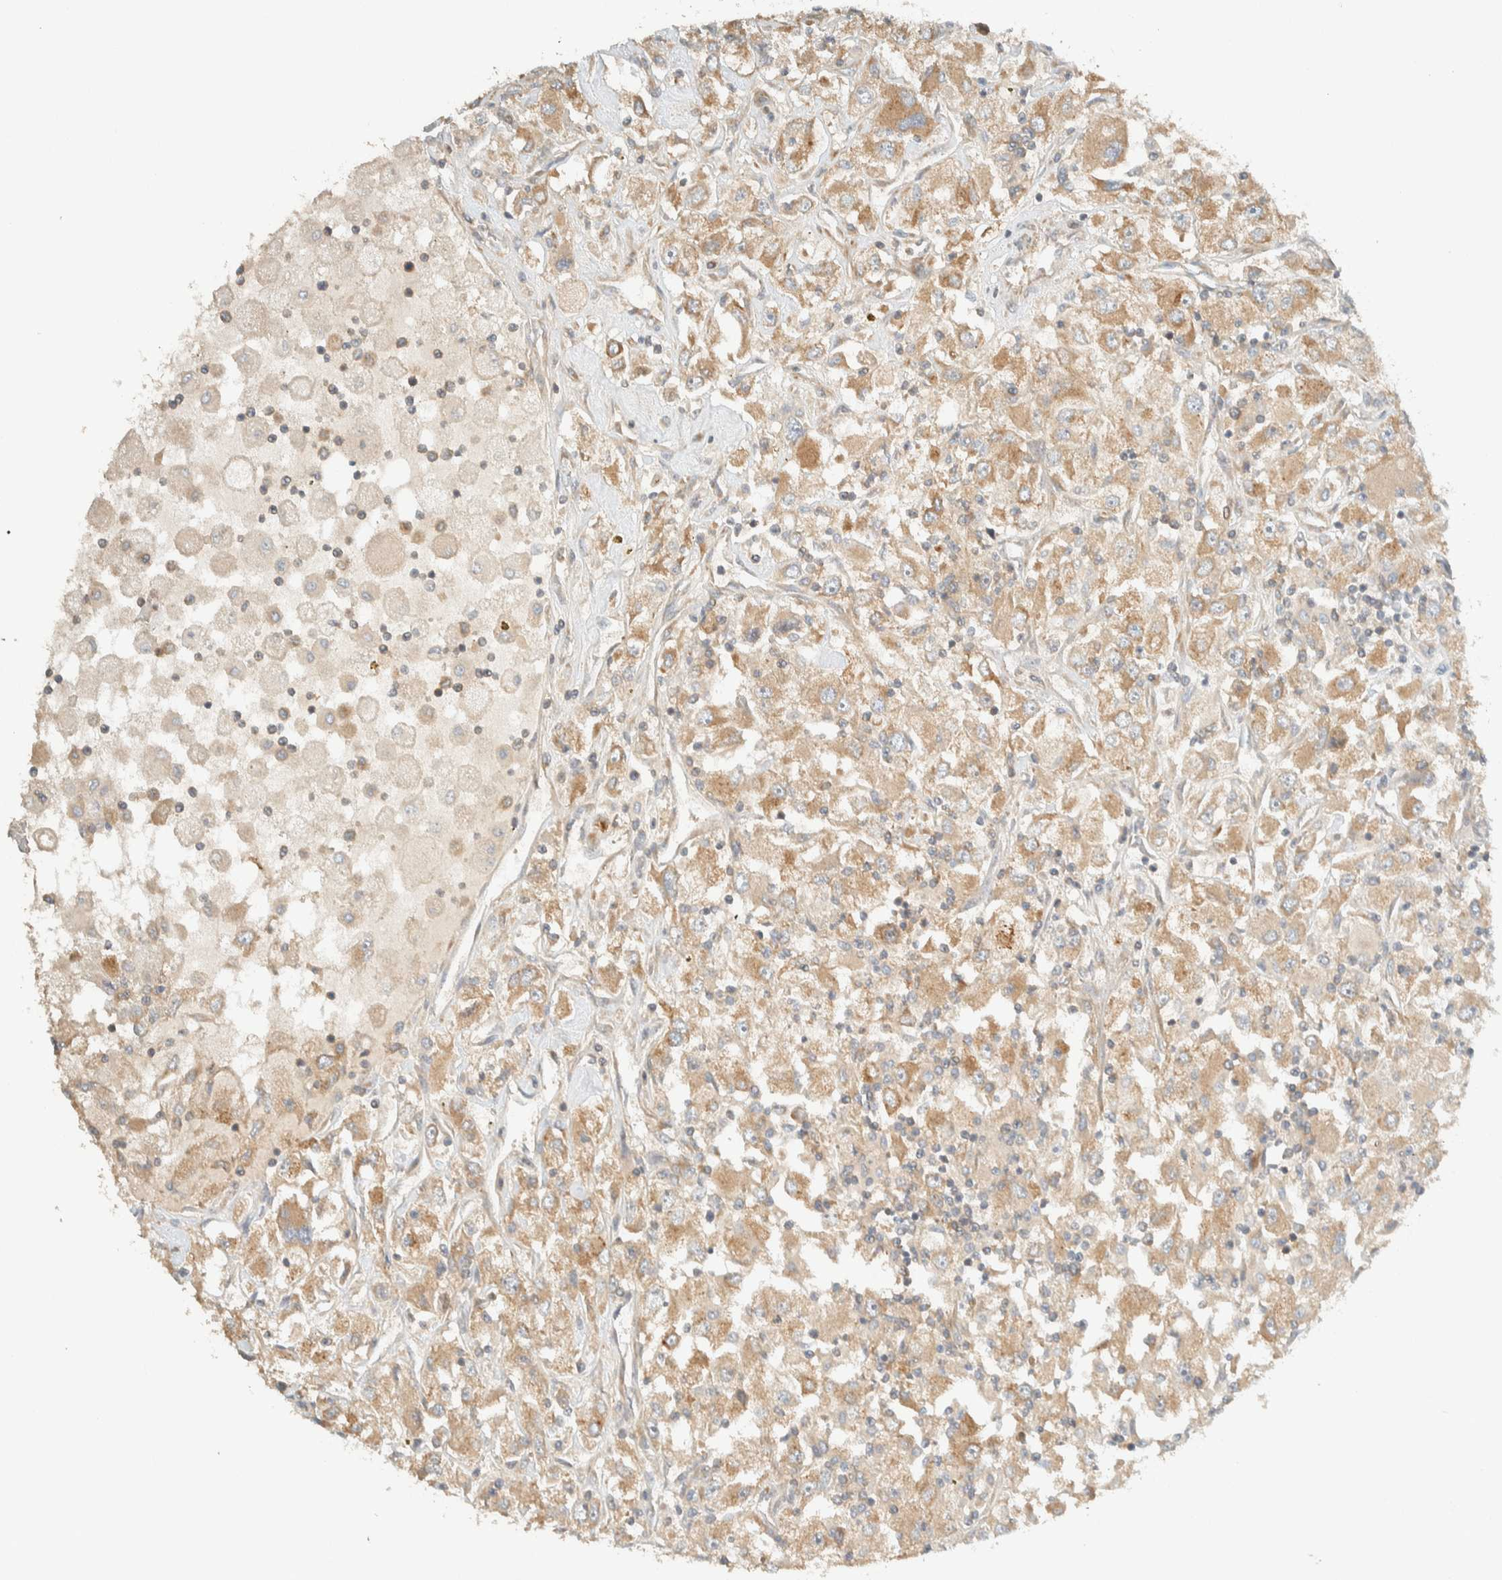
{"staining": {"intensity": "weak", "quantity": ">75%", "location": "cytoplasmic/membranous"}, "tissue": "renal cancer", "cell_type": "Tumor cells", "image_type": "cancer", "snomed": [{"axis": "morphology", "description": "Adenocarcinoma, NOS"}, {"axis": "topography", "description": "Kidney"}], "caption": "This photomicrograph displays adenocarcinoma (renal) stained with IHC to label a protein in brown. The cytoplasmic/membranous of tumor cells show weak positivity for the protein. Nuclei are counter-stained blue.", "gene": "ARFGEF1", "patient": {"sex": "female", "age": 52}}